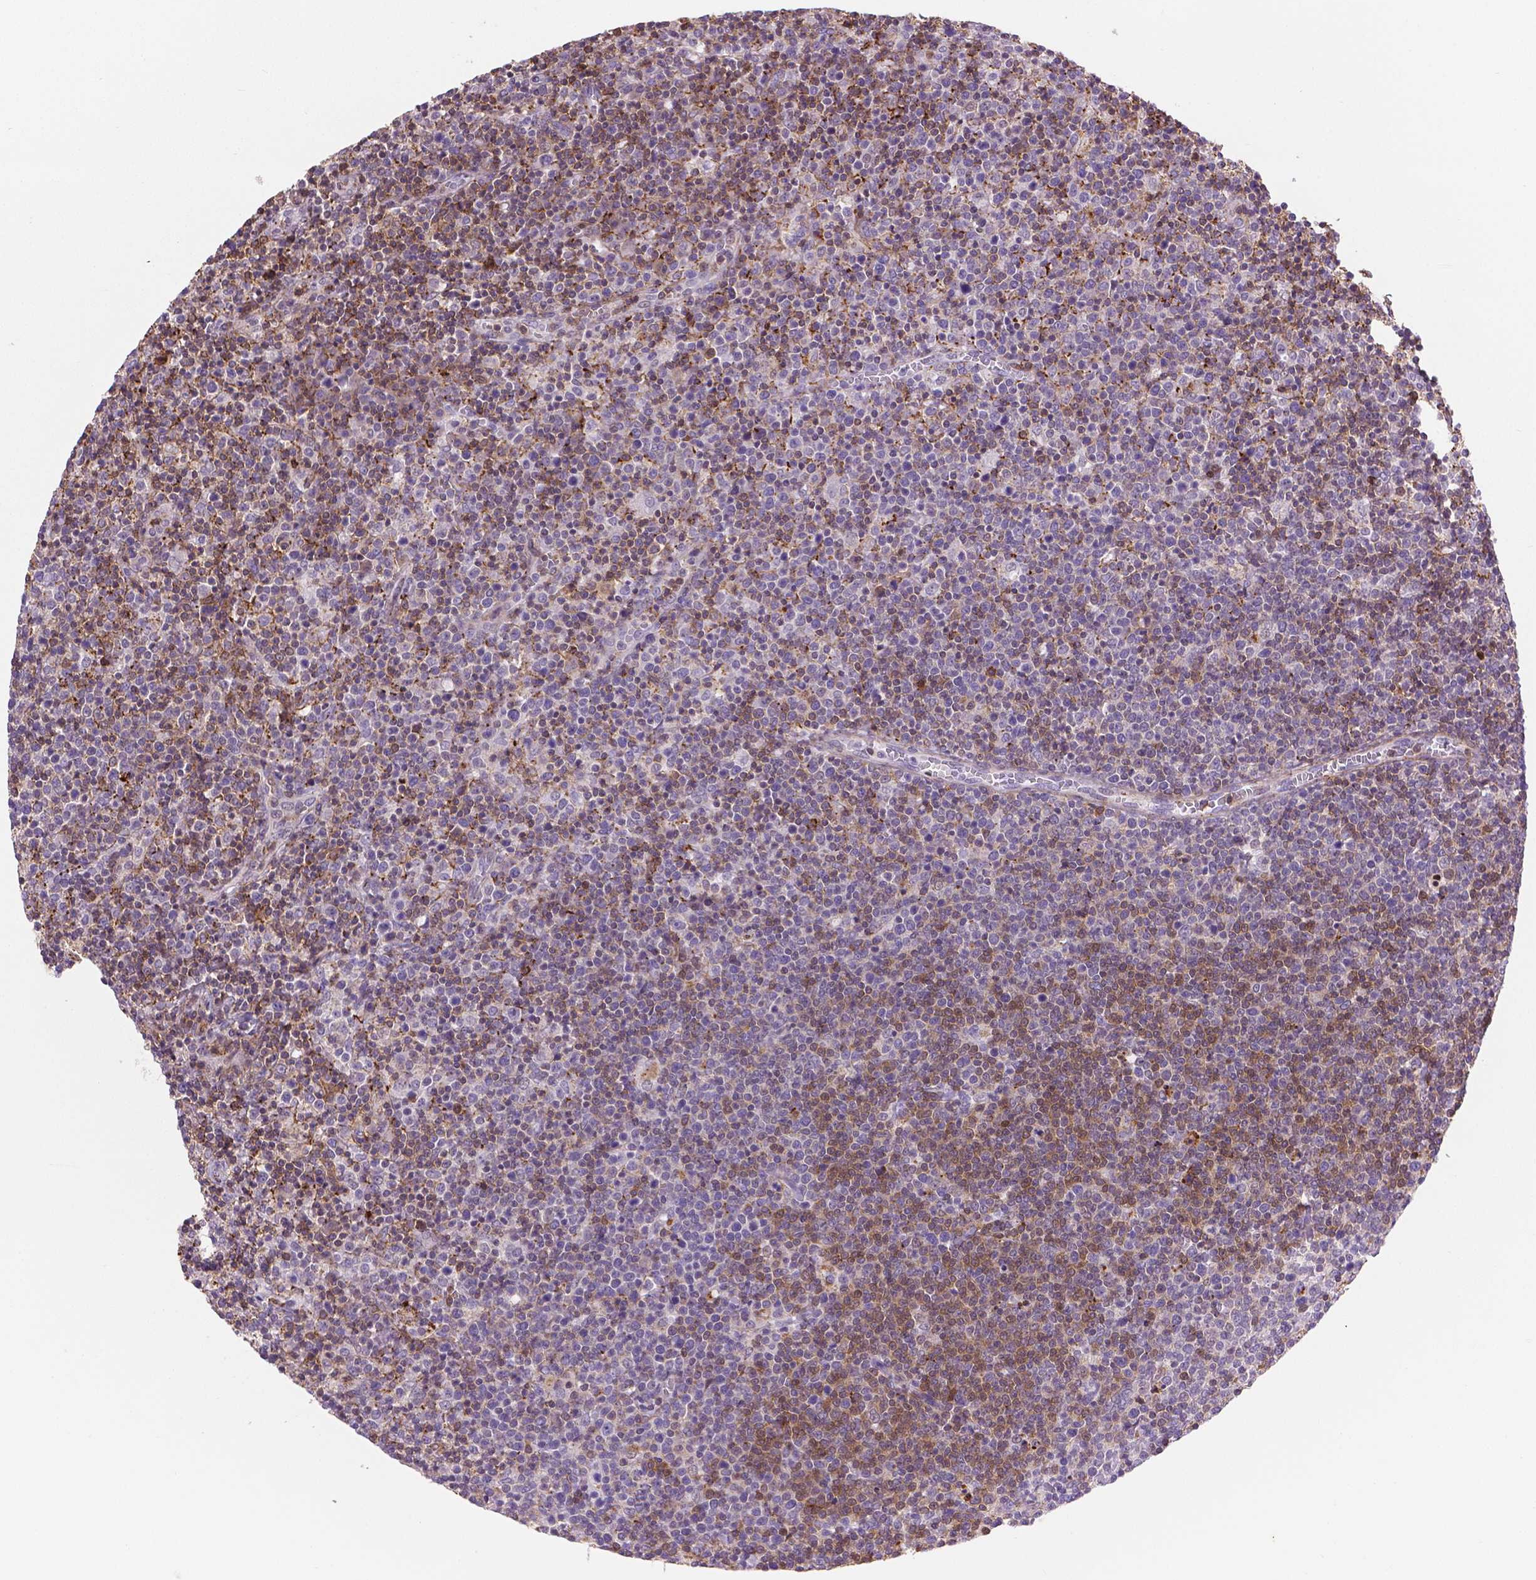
{"staining": {"intensity": "moderate", "quantity": ">75%", "location": "cytoplasmic/membranous"}, "tissue": "lymphoma", "cell_type": "Tumor cells", "image_type": "cancer", "snomed": [{"axis": "morphology", "description": "Malignant lymphoma, non-Hodgkin's type, High grade"}, {"axis": "topography", "description": "Lymph node"}], "caption": "The immunohistochemical stain labels moderate cytoplasmic/membranous staining in tumor cells of malignant lymphoma, non-Hodgkin's type (high-grade) tissue.", "gene": "ACAD10", "patient": {"sex": "male", "age": 61}}